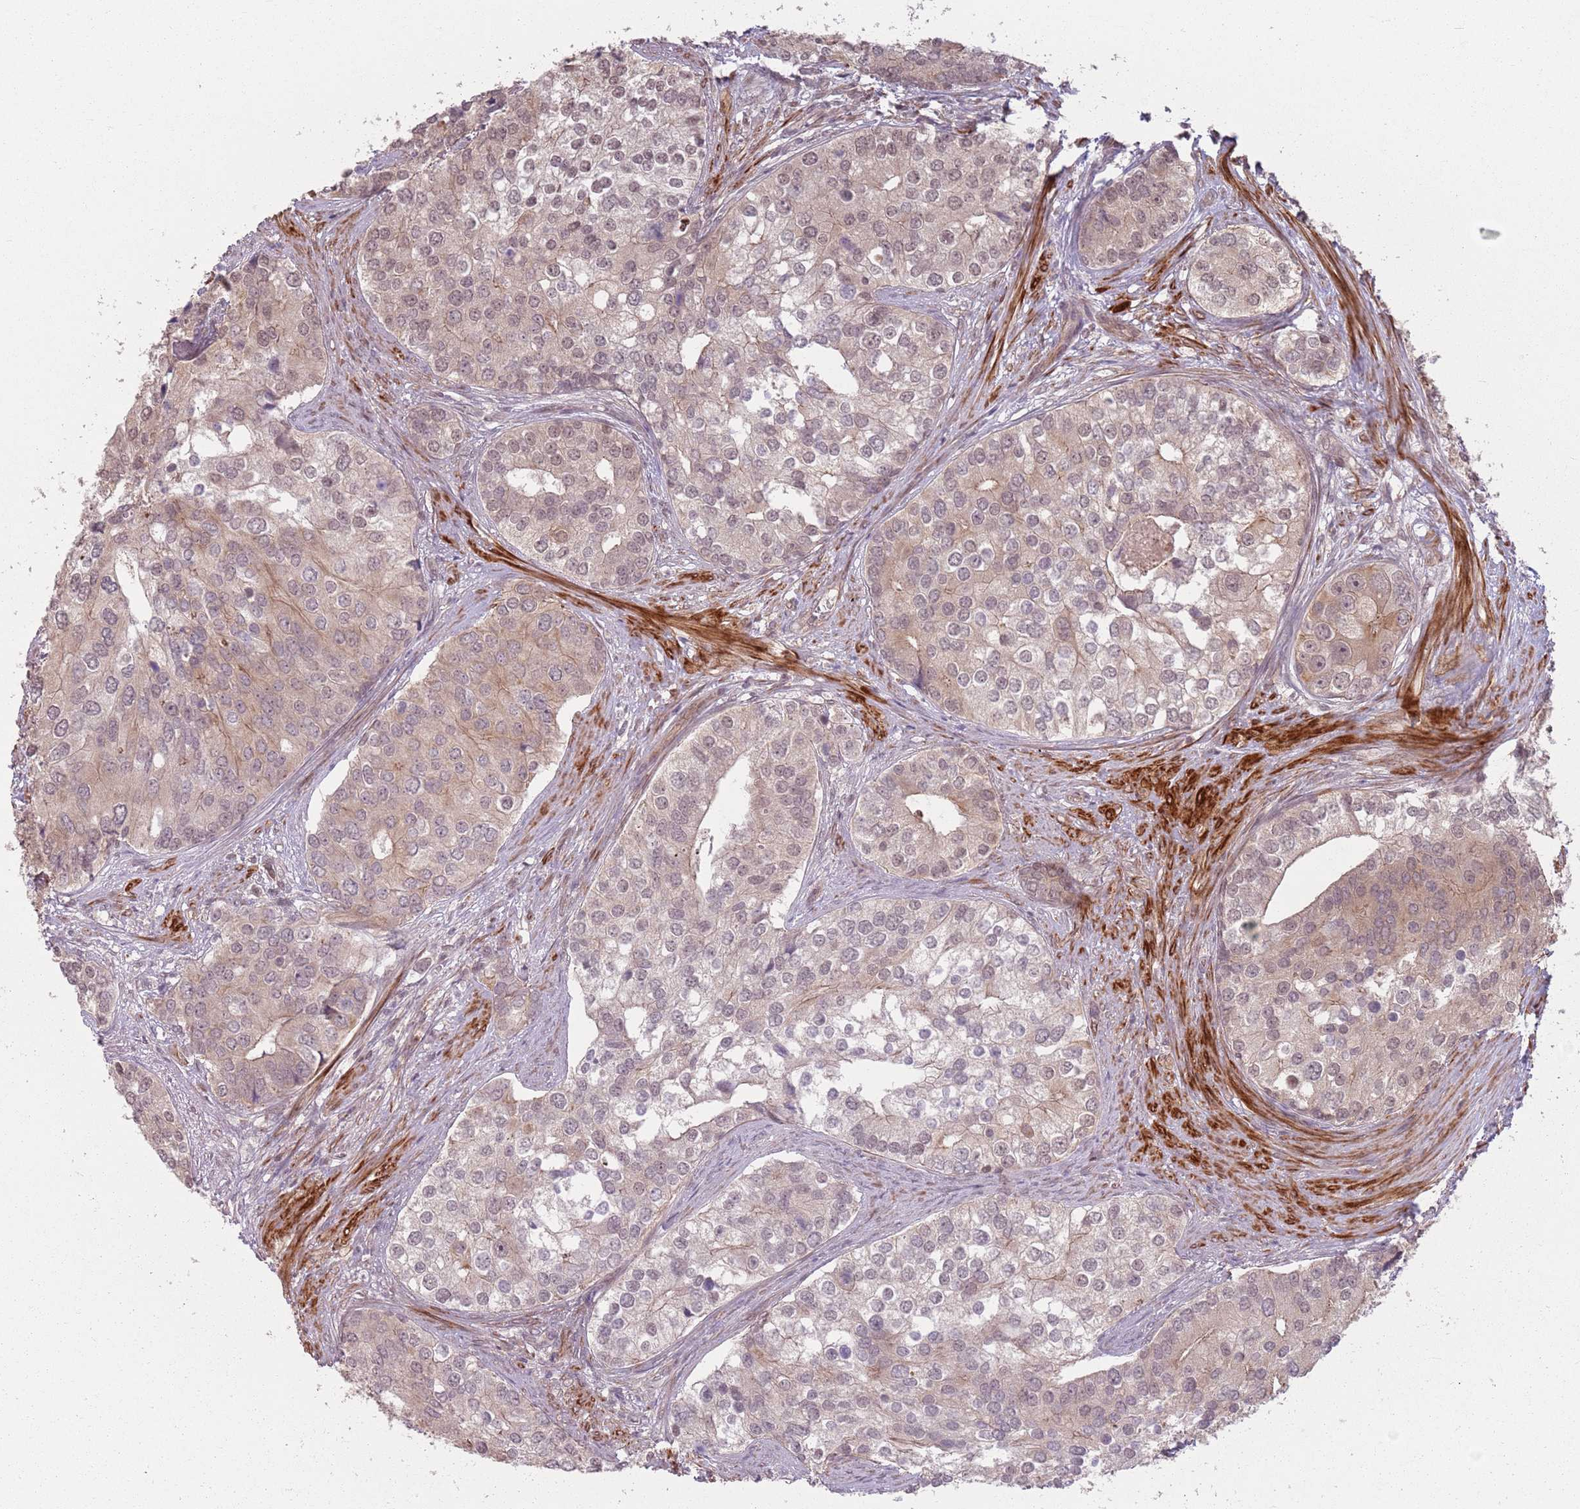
{"staining": {"intensity": "weak", "quantity": "25%-75%", "location": "cytoplasmic/membranous,nuclear"}, "tissue": "prostate cancer", "cell_type": "Tumor cells", "image_type": "cancer", "snomed": [{"axis": "morphology", "description": "Adenocarcinoma, High grade"}, {"axis": "topography", "description": "Prostate"}], "caption": "This histopathology image demonstrates prostate cancer stained with immunohistochemistry (IHC) to label a protein in brown. The cytoplasmic/membranous and nuclear of tumor cells show weak positivity for the protein. Nuclei are counter-stained blue.", "gene": "CCDC154", "patient": {"sex": "male", "age": 62}}